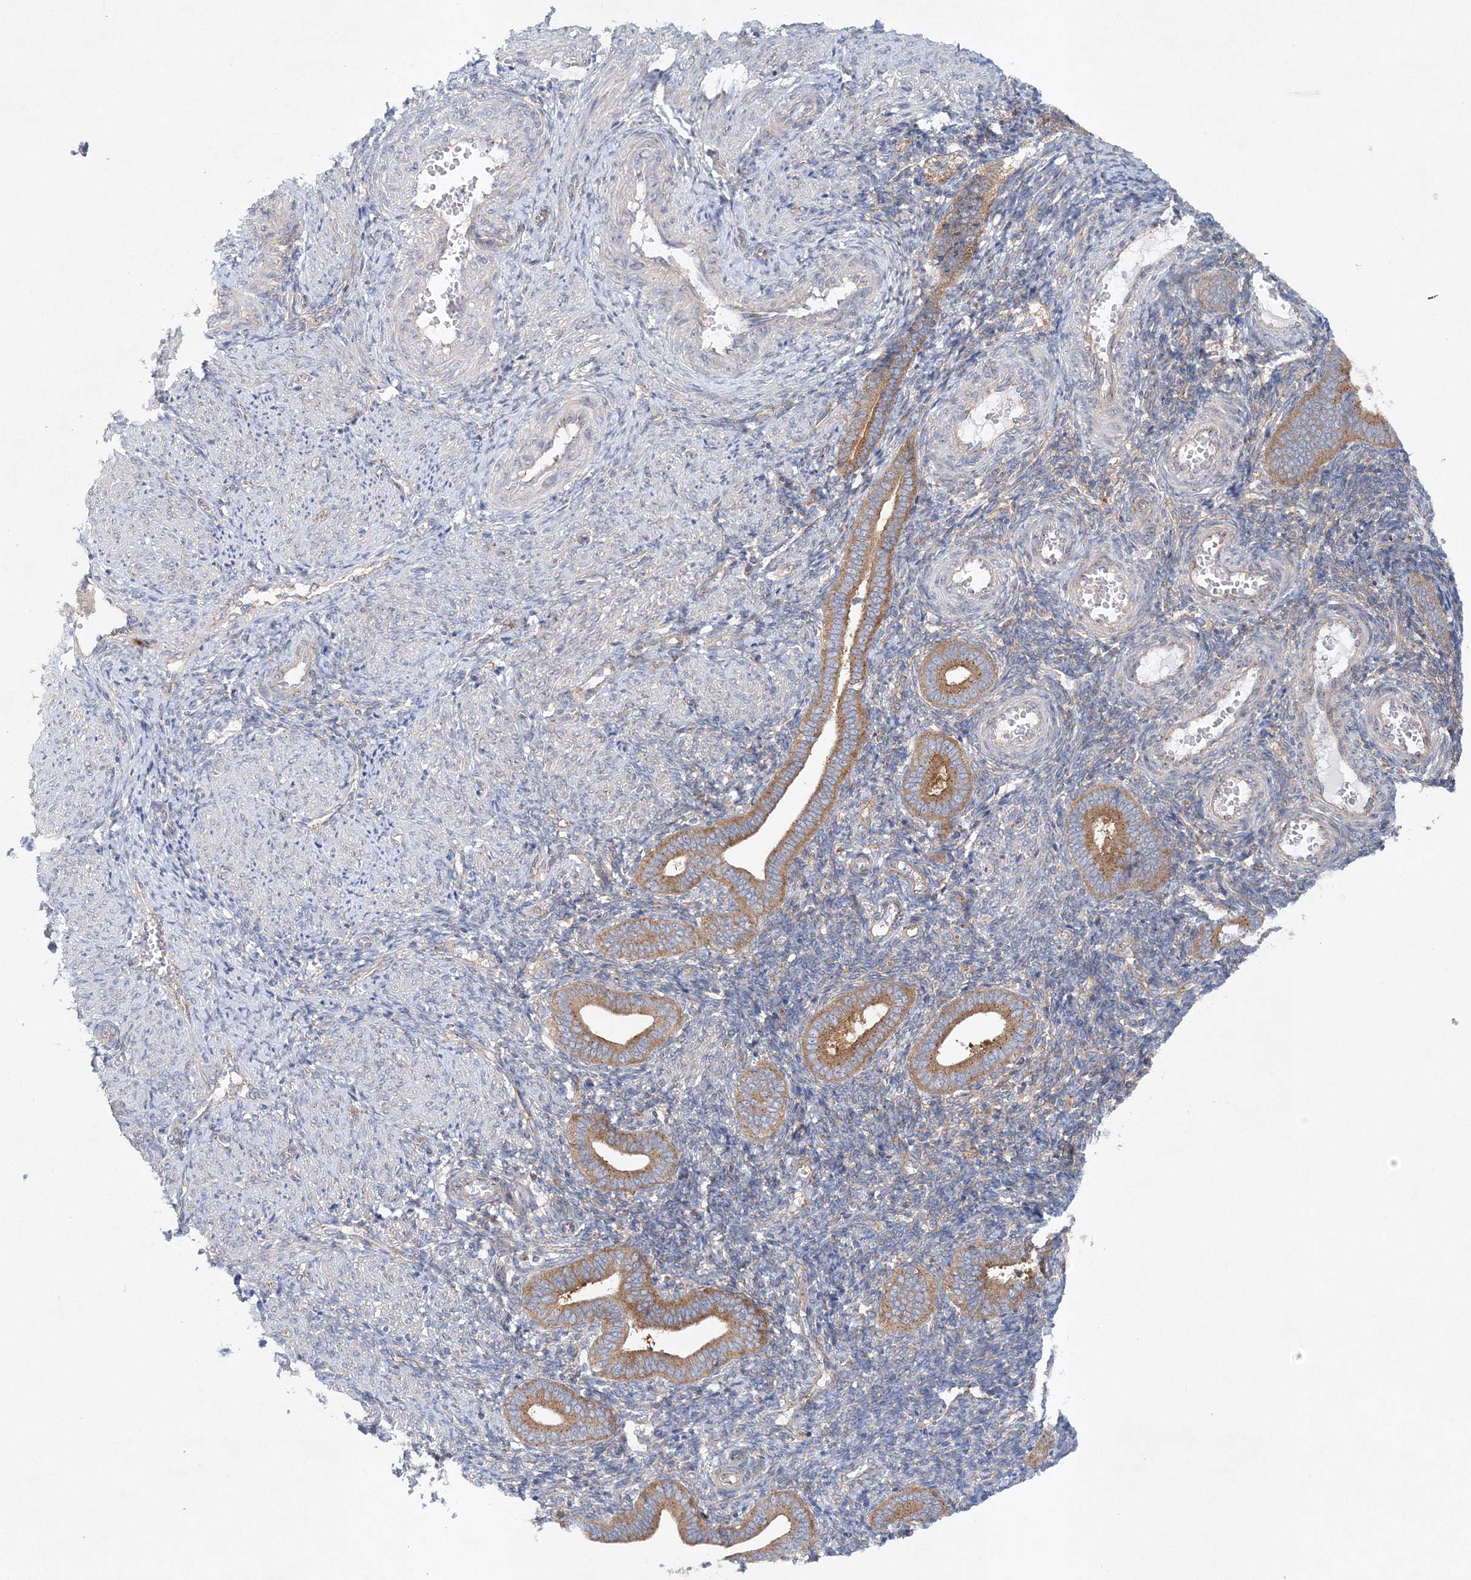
{"staining": {"intensity": "moderate", "quantity": "25%-75%", "location": "cytoplasmic/membranous"}, "tissue": "endometrium", "cell_type": "Cells in endometrial stroma", "image_type": "normal", "snomed": [{"axis": "morphology", "description": "Normal tissue, NOS"}, {"axis": "topography", "description": "Uterus"}, {"axis": "topography", "description": "Endometrium"}], "caption": "Immunohistochemistry (DAB) staining of unremarkable endometrium shows moderate cytoplasmic/membranous protein expression in about 25%-75% of cells in endometrial stroma. (Stains: DAB (3,3'-diaminobenzidine) in brown, nuclei in blue, Microscopy: brightfield microscopy at high magnification).", "gene": "SEC23IP", "patient": {"sex": "female", "age": 33}}